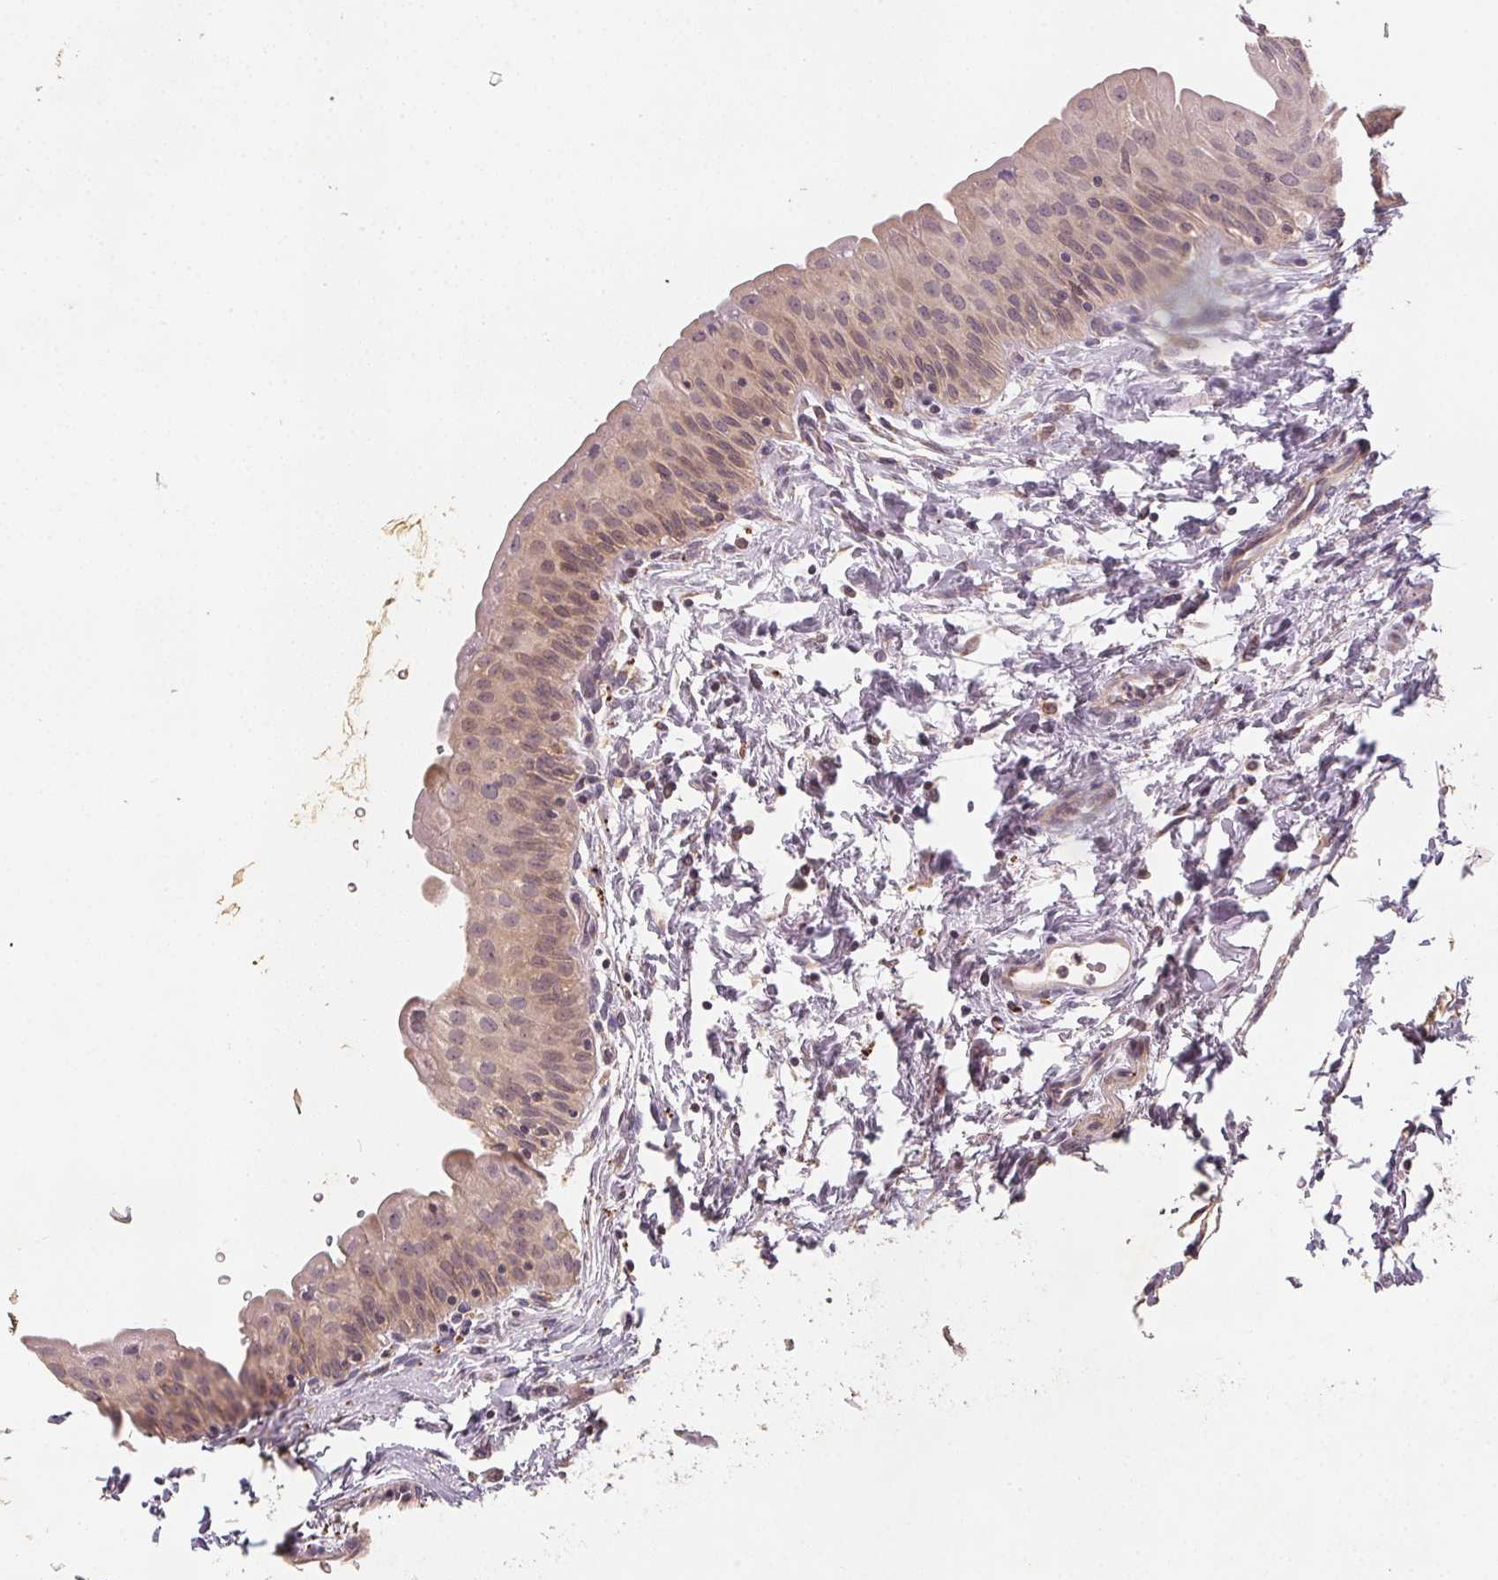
{"staining": {"intensity": "weak", "quantity": "25%-75%", "location": "cytoplasmic/membranous"}, "tissue": "urinary bladder", "cell_type": "Urothelial cells", "image_type": "normal", "snomed": [{"axis": "morphology", "description": "Normal tissue, NOS"}, {"axis": "topography", "description": "Urinary bladder"}], "caption": "The image reveals staining of benign urinary bladder, revealing weak cytoplasmic/membranous protein staining (brown color) within urothelial cells. The staining was performed using DAB (3,3'-diaminobenzidine), with brown indicating positive protein expression. Nuclei are stained blue with hematoxylin.", "gene": "NCOA4", "patient": {"sex": "male", "age": 56}}